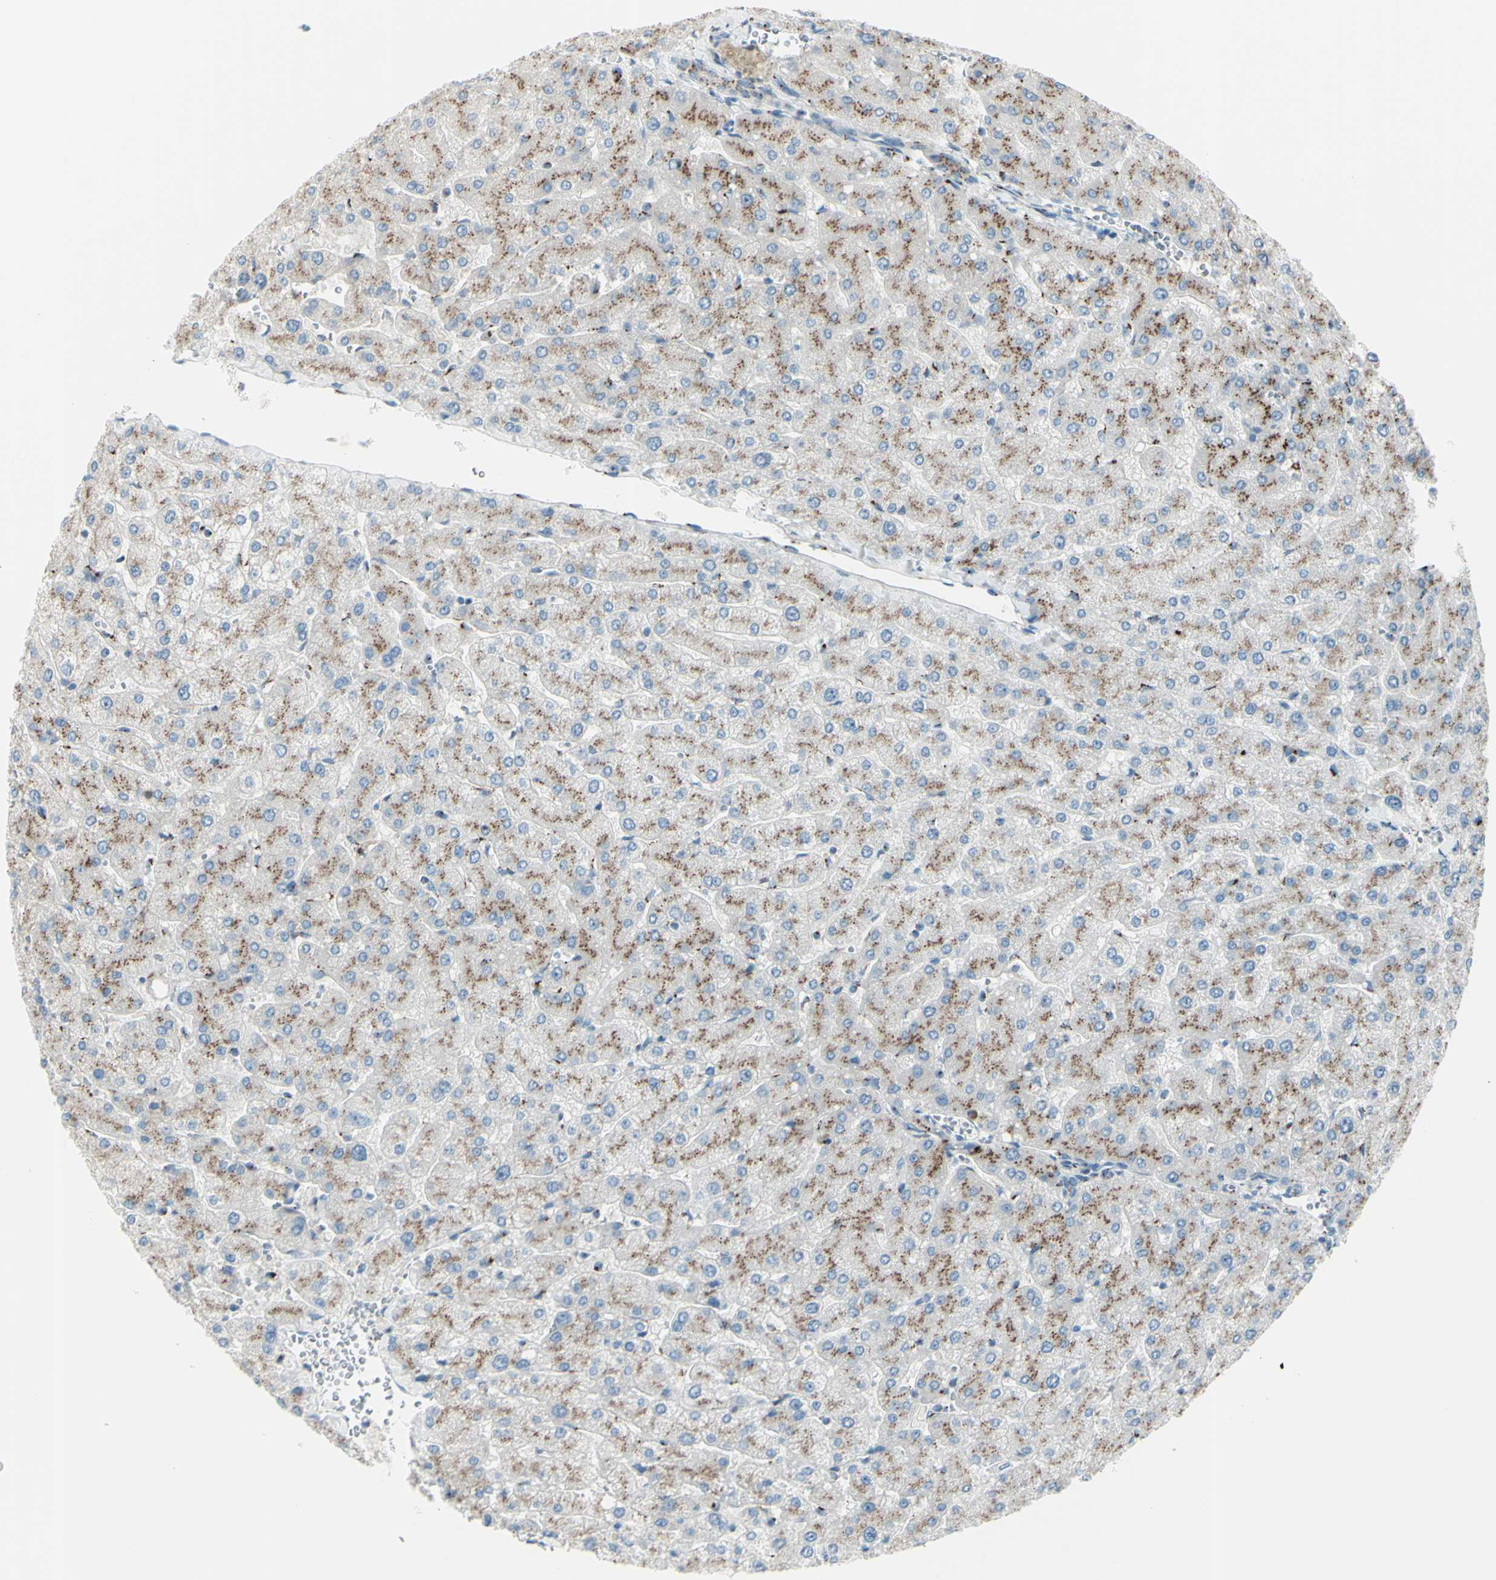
{"staining": {"intensity": "moderate", "quantity": "25%-75%", "location": "cytoplasmic/membranous"}, "tissue": "liver", "cell_type": "Cholangiocytes", "image_type": "normal", "snomed": [{"axis": "morphology", "description": "Normal tissue, NOS"}, {"axis": "topography", "description": "Liver"}], "caption": "High-magnification brightfield microscopy of normal liver stained with DAB (3,3'-diaminobenzidine) (brown) and counterstained with hematoxylin (blue). cholangiocytes exhibit moderate cytoplasmic/membranous expression is appreciated in approximately25%-75% of cells. The staining was performed using DAB, with brown indicating positive protein expression. Nuclei are stained blue with hematoxylin.", "gene": "B4GALT1", "patient": {"sex": "male", "age": 55}}